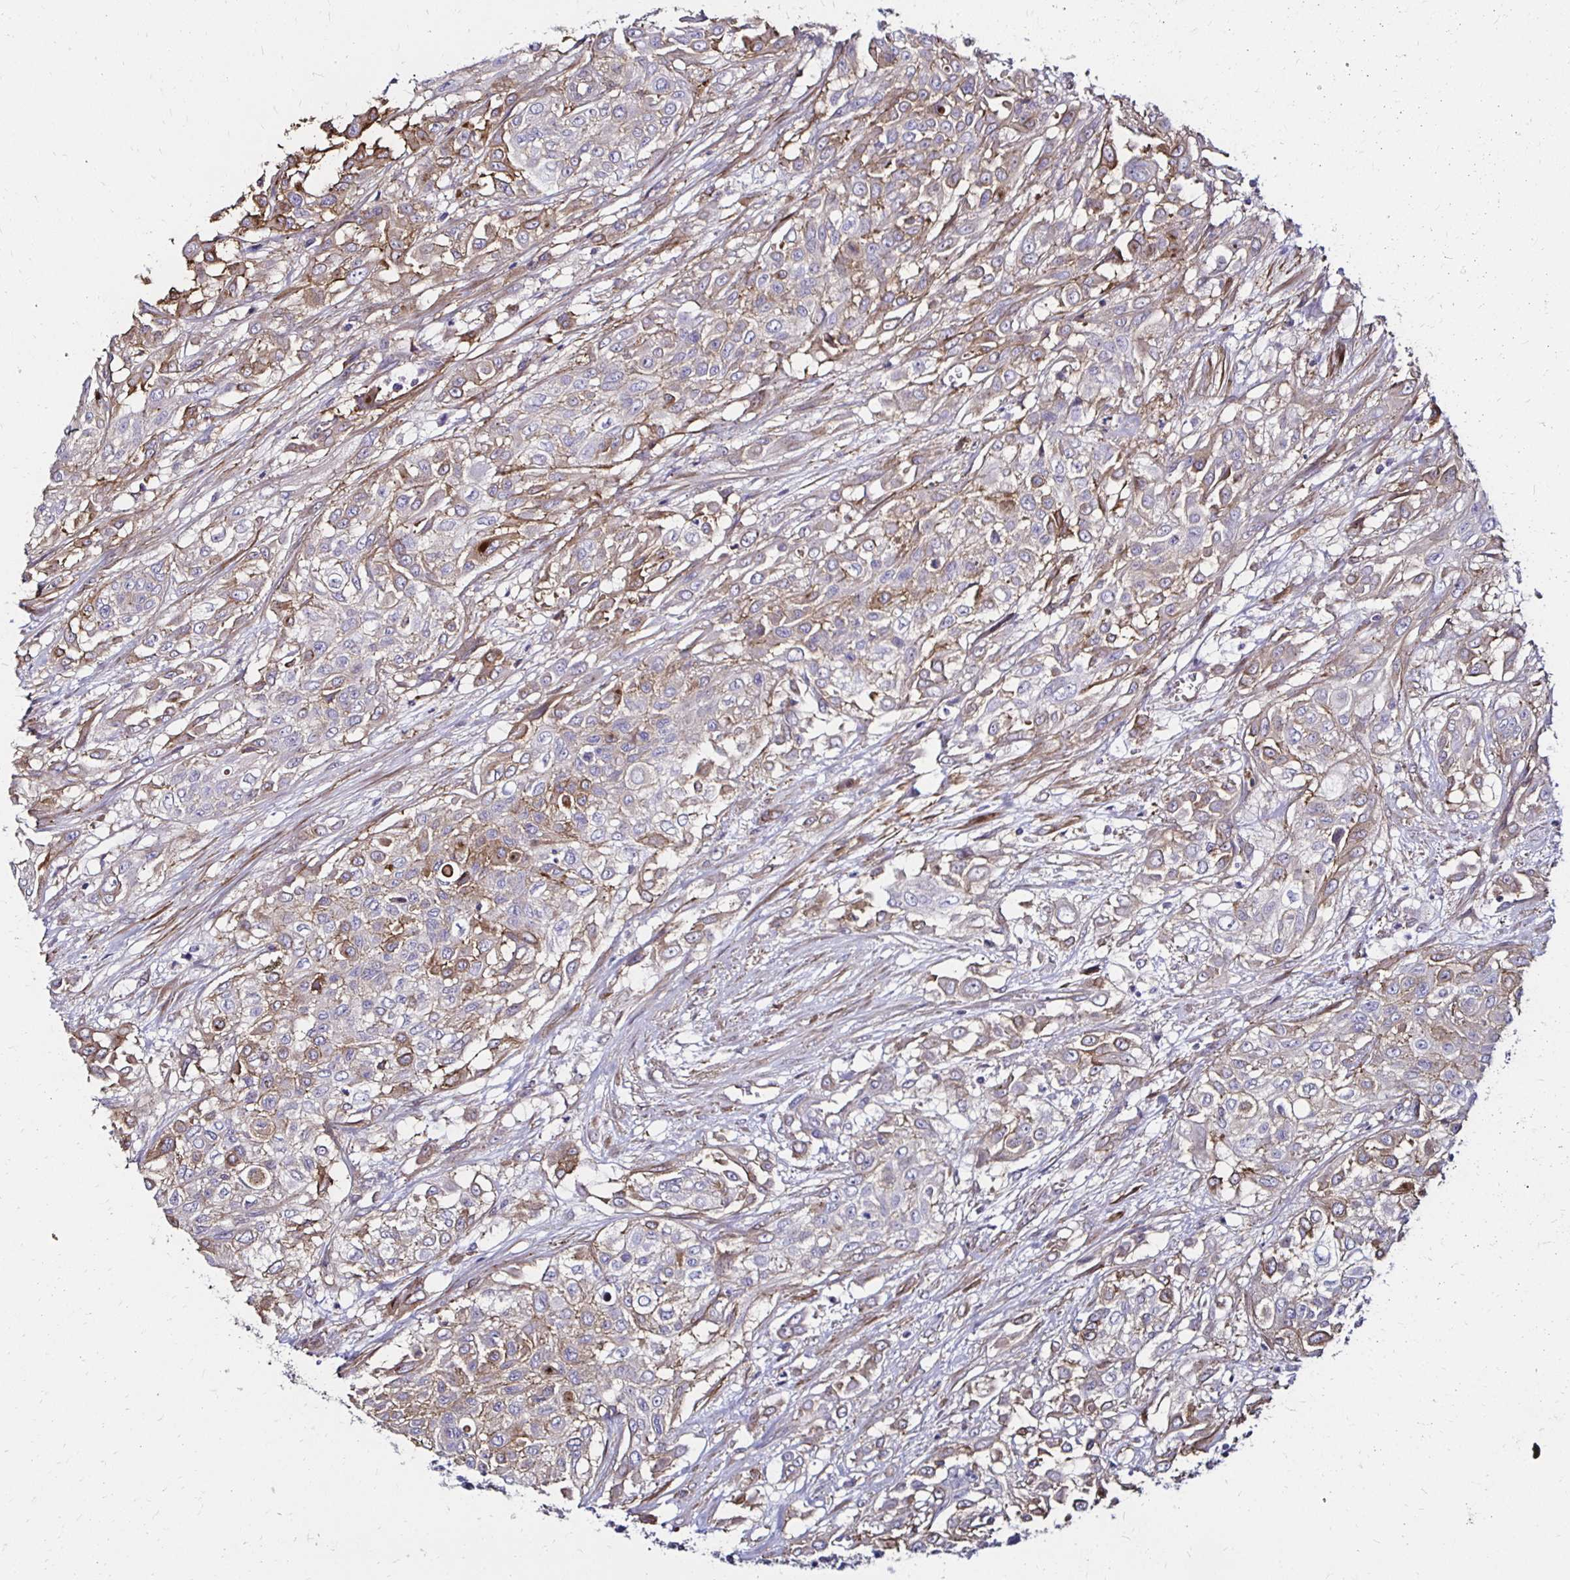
{"staining": {"intensity": "weak", "quantity": "<25%", "location": "cytoplasmic/membranous"}, "tissue": "urothelial cancer", "cell_type": "Tumor cells", "image_type": "cancer", "snomed": [{"axis": "morphology", "description": "Urothelial carcinoma, High grade"}, {"axis": "topography", "description": "Urinary bladder"}], "caption": "A micrograph of urothelial carcinoma (high-grade) stained for a protein exhibits no brown staining in tumor cells.", "gene": "ITGB1", "patient": {"sex": "male", "age": 57}}